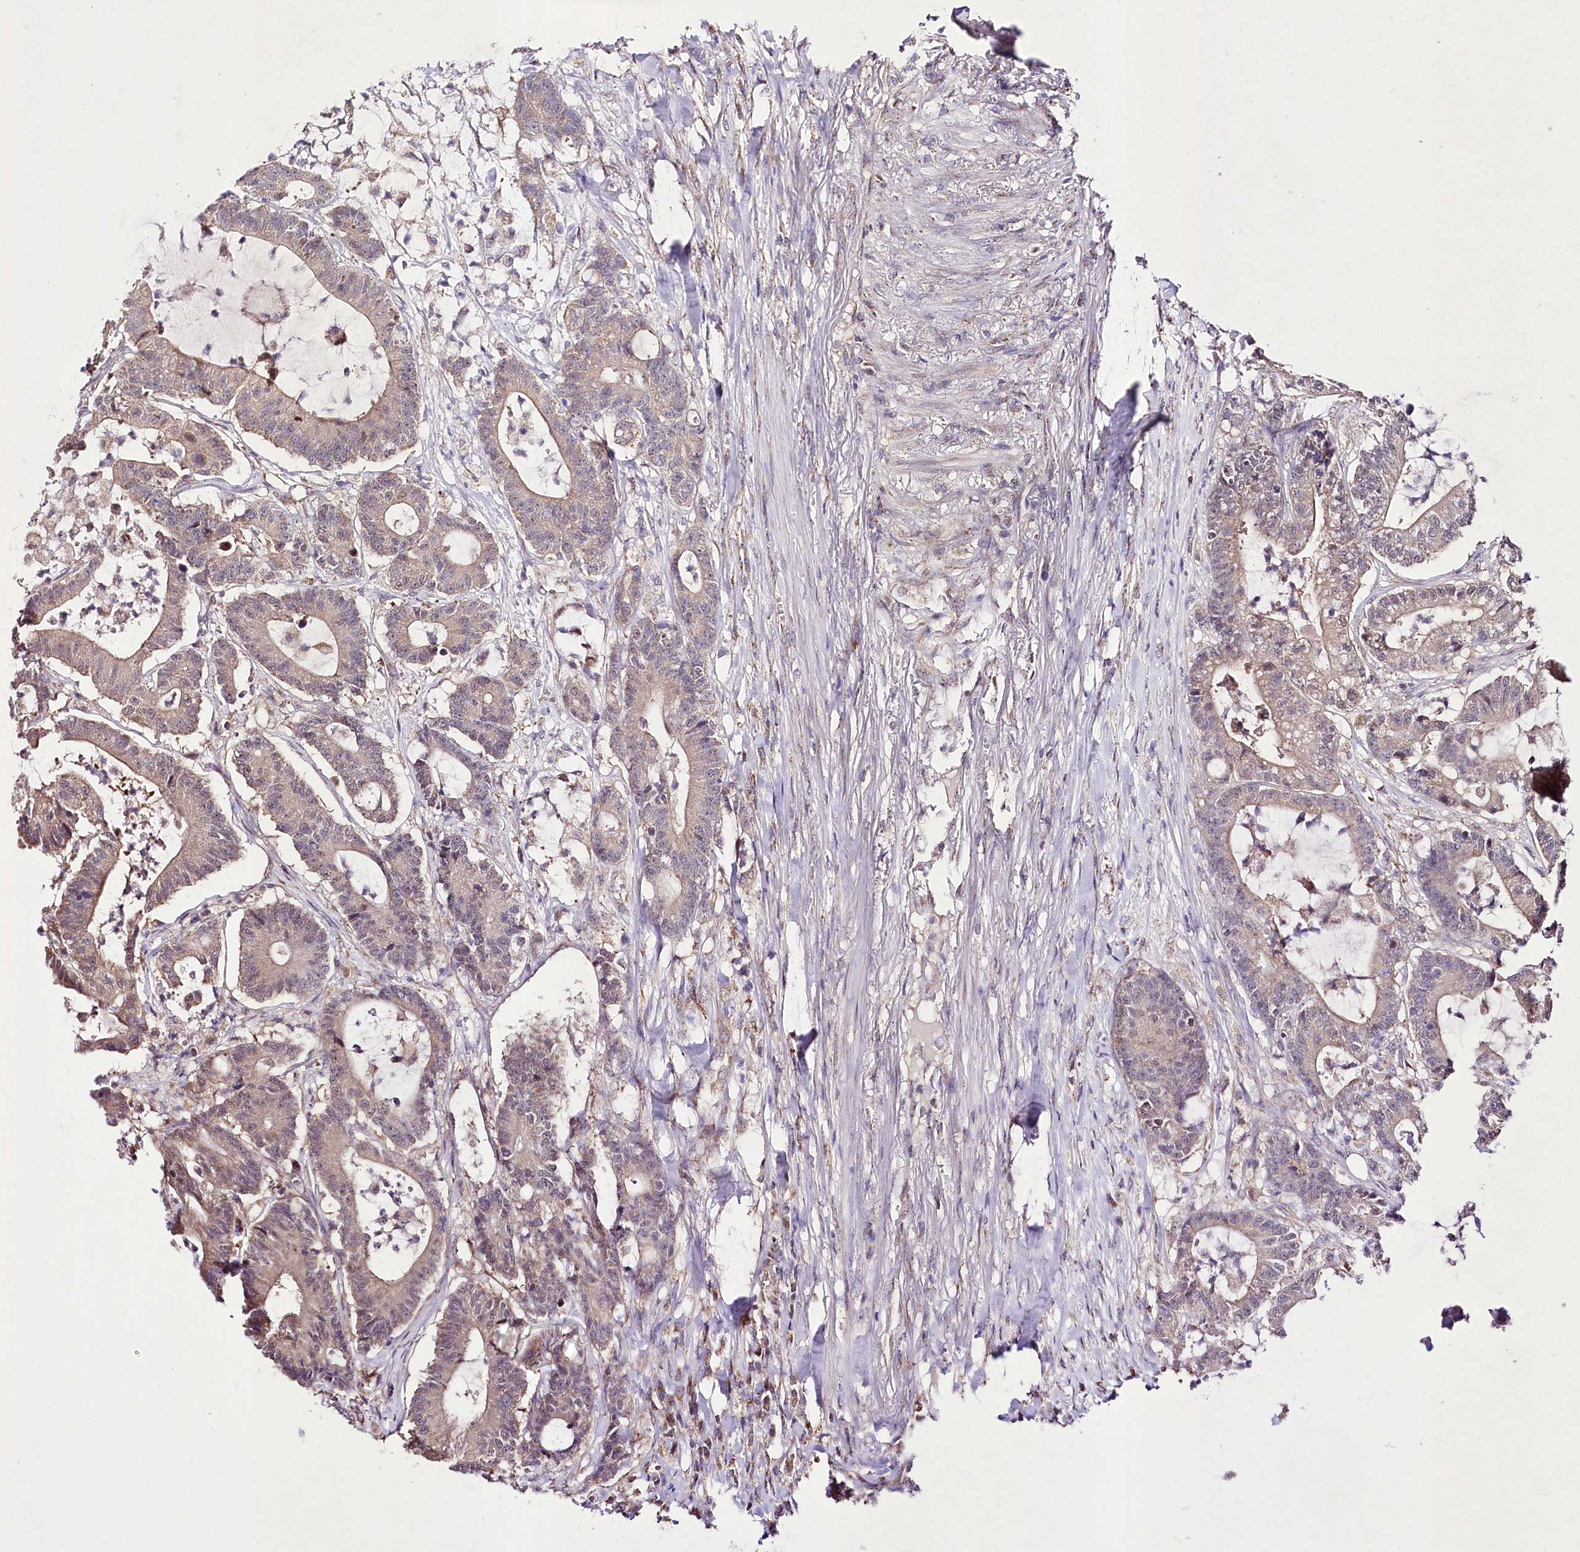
{"staining": {"intensity": "weak", "quantity": "25%-75%", "location": "cytoplasmic/membranous"}, "tissue": "colorectal cancer", "cell_type": "Tumor cells", "image_type": "cancer", "snomed": [{"axis": "morphology", "description": "Adenocarcinoma, NOS"}, {"axis": "topography", "description": "Colon"}], "caption": "An image of human colorectal adenocarcinoma stained for a protein displays weak cytoplasmic/membranous brown staining in tumor cells.", "gene": "ATE1", "patient": {"sex": "female", "age": 84}}